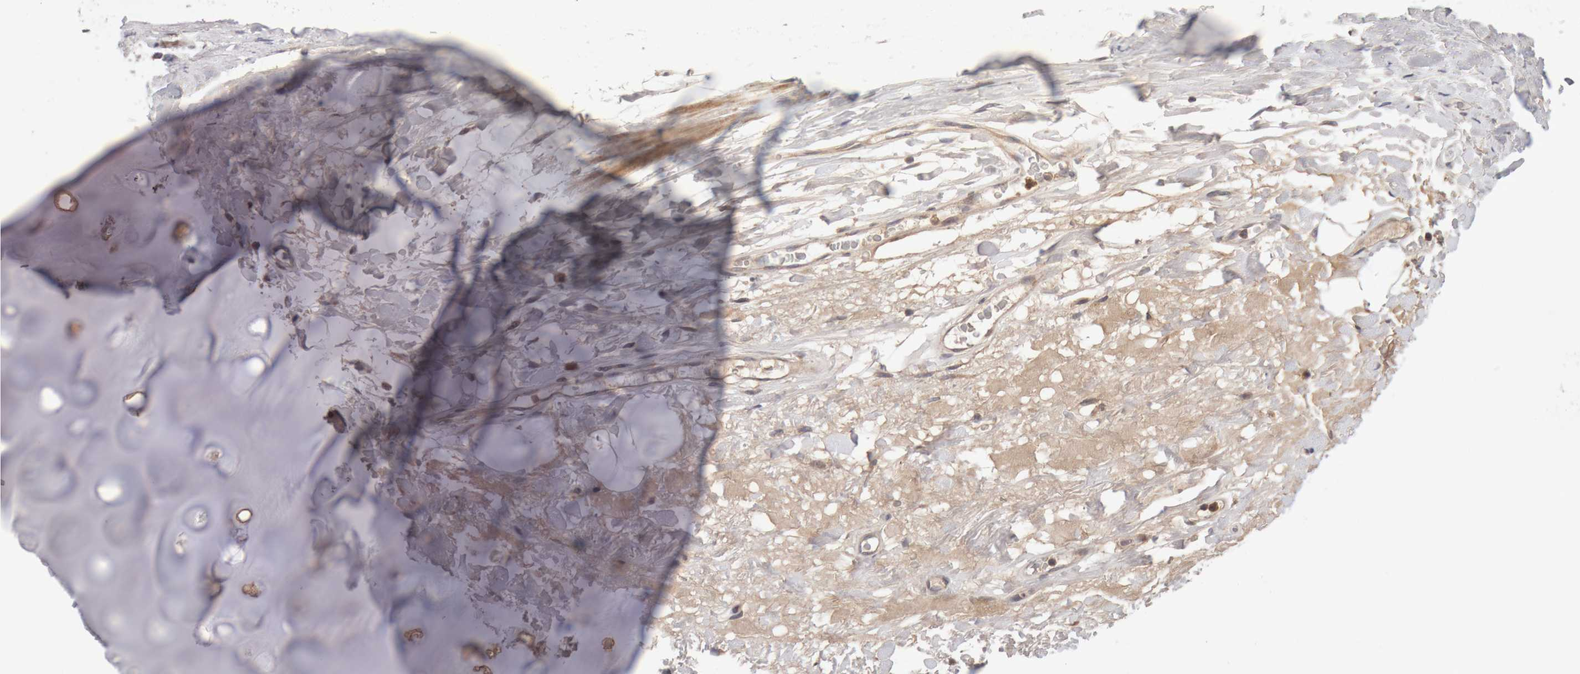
{"staining": {"intensity": "weak", "quantity": ">75%", "location": "cytoplasmic/membranous"}, "tissue": "adipose tissue", "cell_type": "Adipocytes", "image_type": "normal", "snomed": [{"axis": "morphology", "description": "Normal tissue, NOS"}, {"axis": "topography", "description": "Cartilage tissue"}], "caption": "This is a micrograph of IHC staining of unremarkable adipose tissue, which shows weak positivity in the cytoplasmic/membranous of adipocytes.", "gene": "KIF21B", "patient": {"sex": "female", "age": 63}}